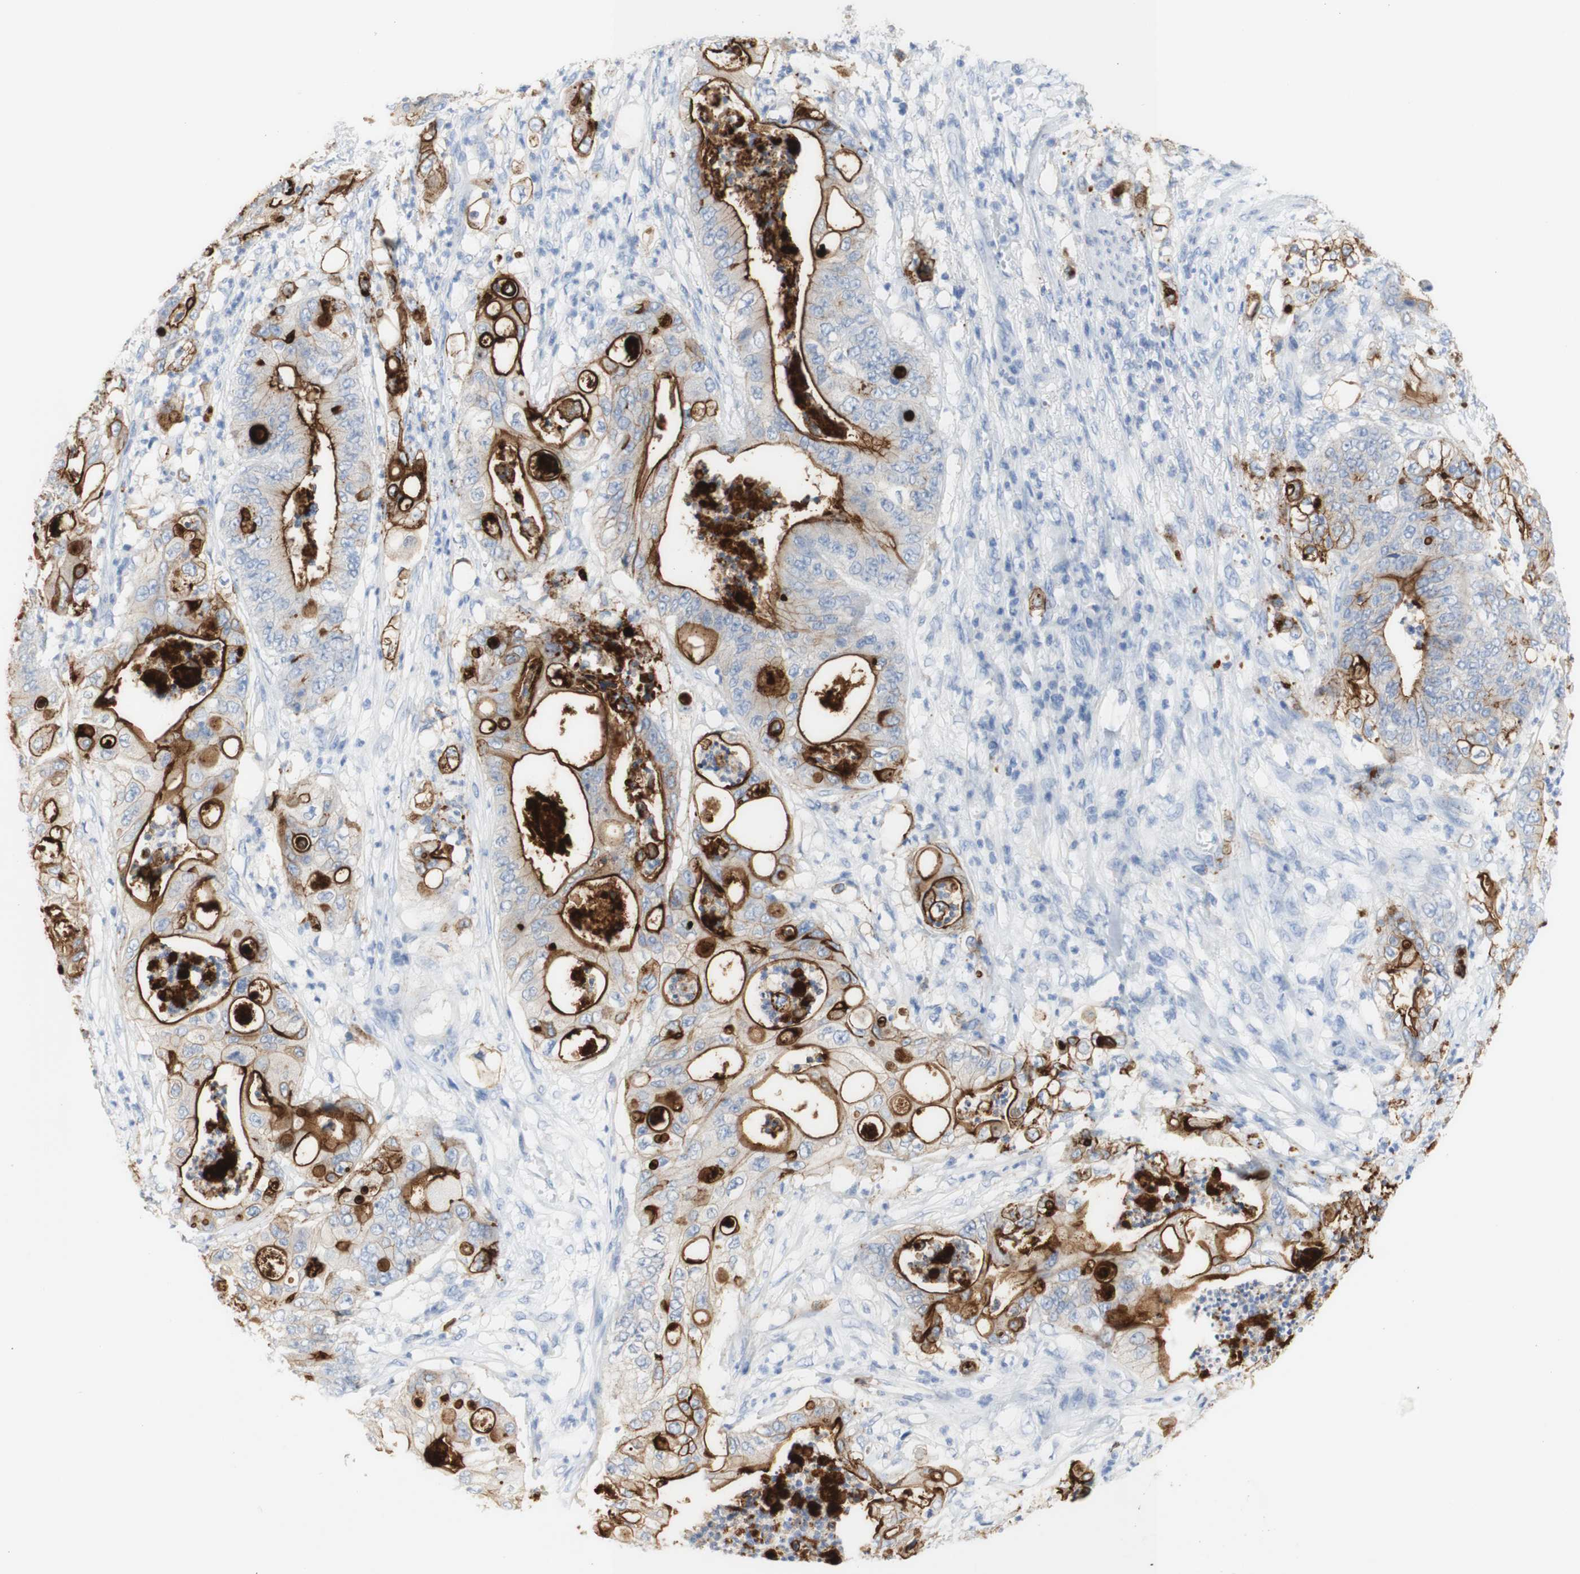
{"staining": {"intensity": "moderate", "quantity": ">75%", "location": "cytoplasmic/membranous"}, "tissue": "stomach cancer", "cell_type": "Tumor cells", "image_type": "cancer", "snomed": [{"axis": "morphology", "description": "Adenocarcinoma, NOS"}, {"axis": "topography", "description": "Stomach"}], "caption": "A brown stain labels moderate cytoplasmic/membranous expression of a protein in stomach adenocarcinoma tumor cells. The staining was performed using DAB to visualize the protein expression in brown, while the nuclei were stained in blue with hematoxylin (Magnification: 20x).", "gene": "DSC2", "patient": {"sex": "female", "age": 73}}